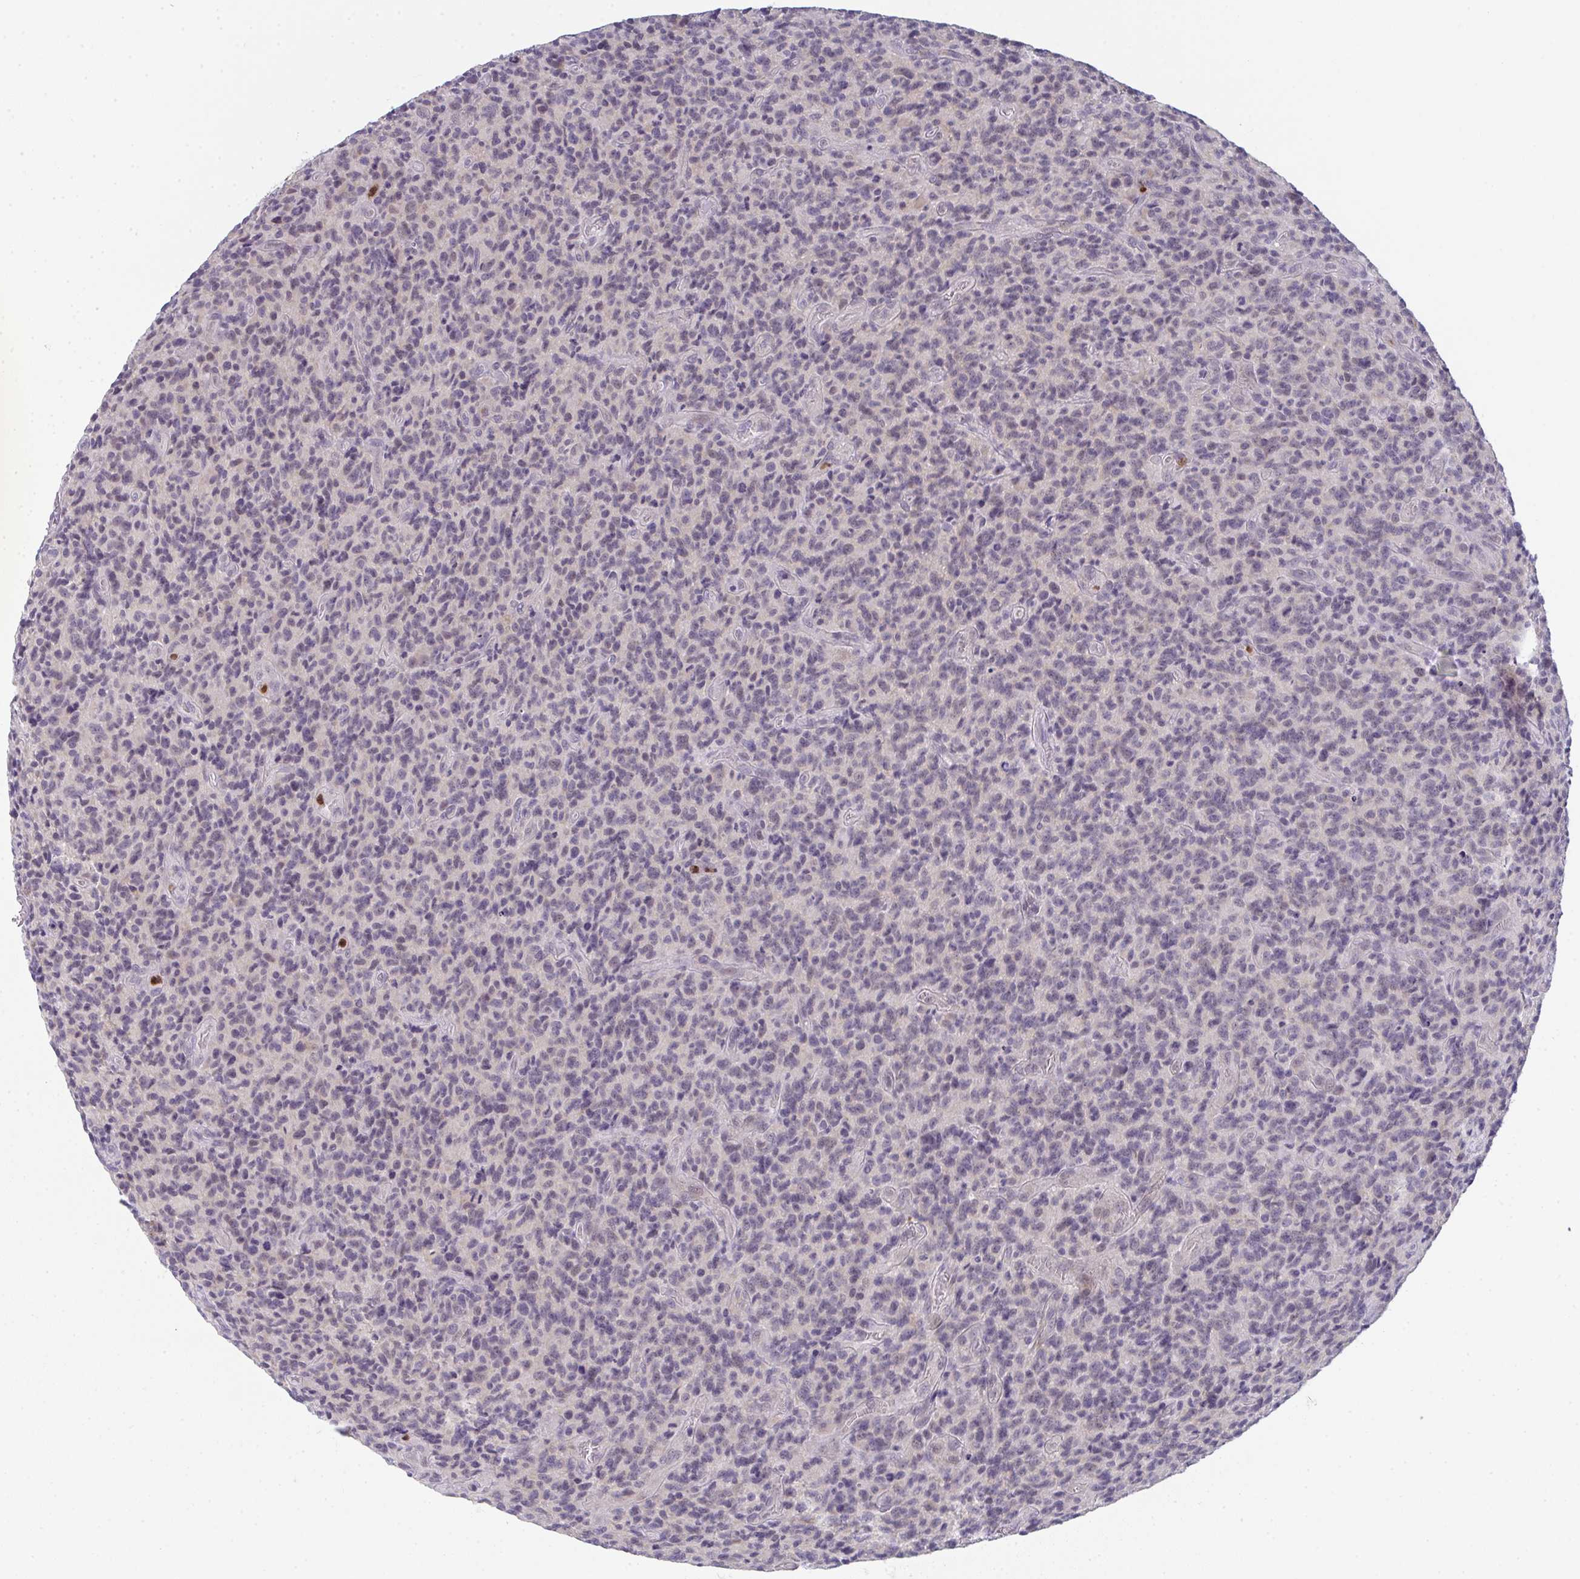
{"staining": {"intensity": "weak", "quantity": "<25%", "location": "nuclear"}, "tissue": "glioma", "cell_type": "Tumor cells", "image_type": "cancer", "snomed": [{"axis": "morphology", "description": "Glioma, malignant, High grade"}, {"axis": "topography", "description": "Brain"}], "caption": "High power microscopy image of an IHC photomicrograph of glioma, revealing no significant staining in tumor cells.", "gene": "RIOK1", "patient": {"sex": "male", "age": 76}}